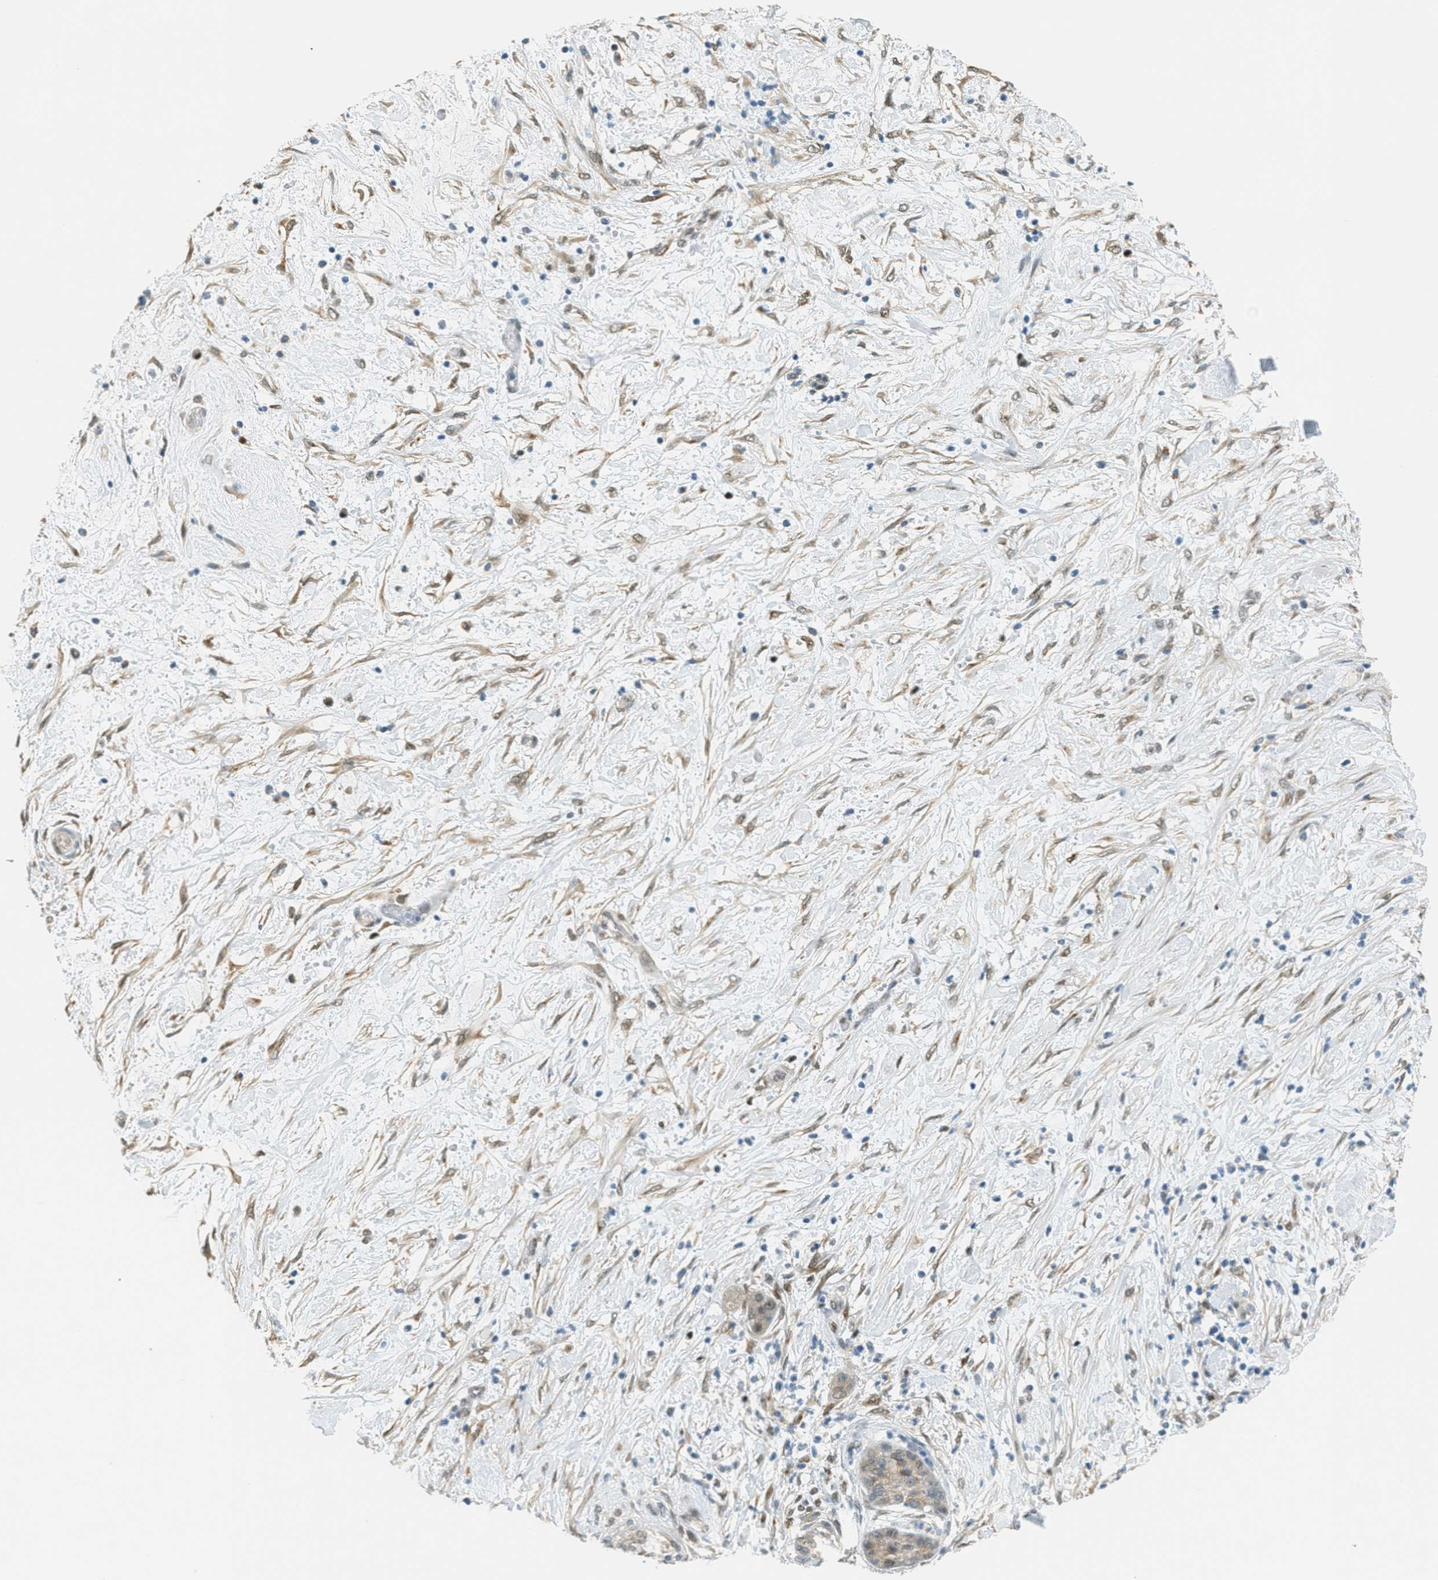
{"staining": {"intensity": "weak", "quantity": ">75%", "location": "cytoplasmic/membranous"}, "tissue": "pancreatic cancer", "cell_type": "Tumor cells", "image_type": "cancer", "snomed": [{"axis": "morphology", "description": "Adenocarcinoma, NOS"}, {"axis": "topography", "description": "Pancreas"}], "caption": "Brown immunohistochemical staining in adenocarcinoma (pancreatic) demonstrates weak cytoplasmic/membranous positivity in approximately >75% of tumor cells.", "gene": "TCF3", "patient": {"sex": "female", "age": 78}}